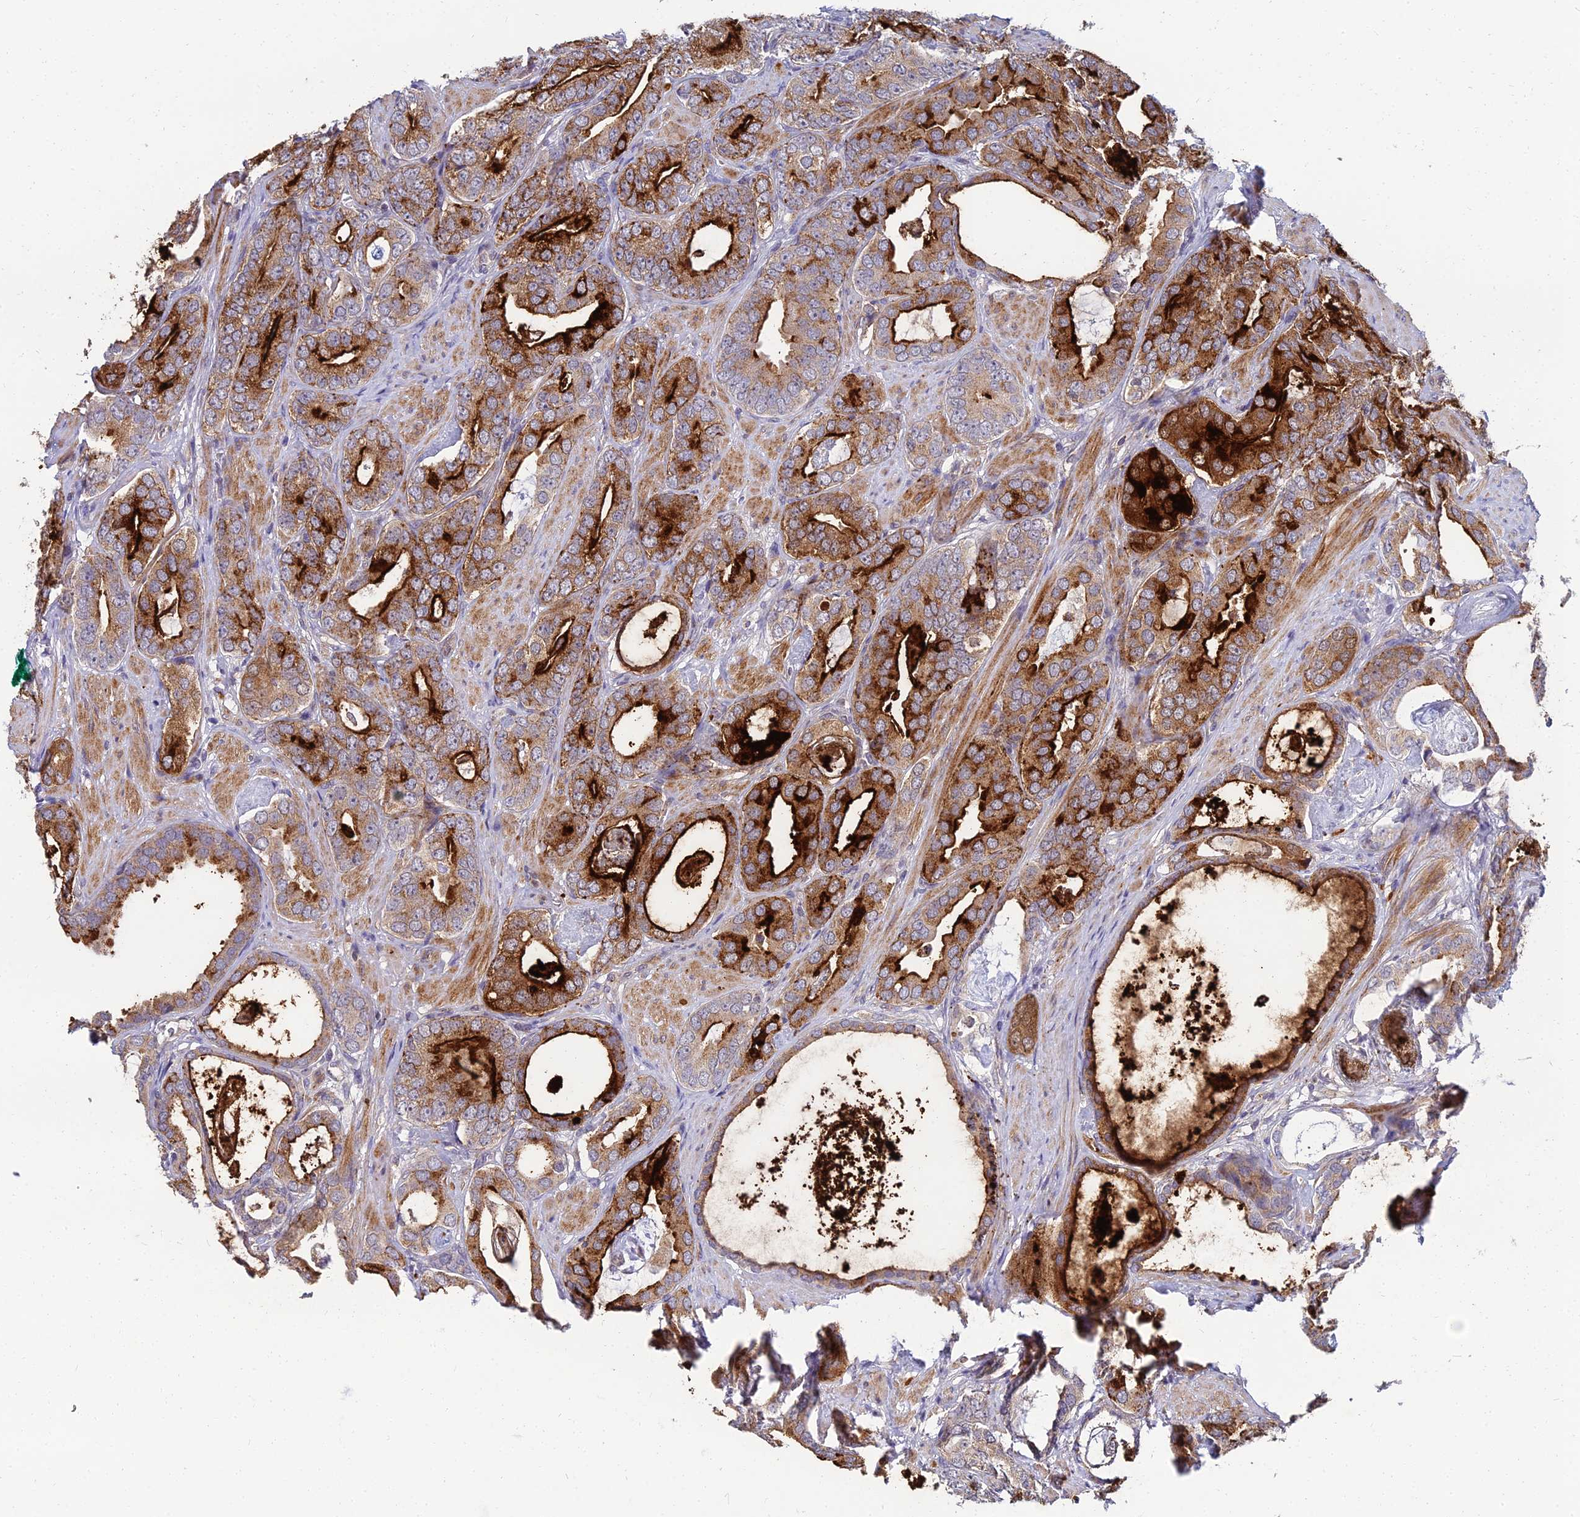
{"staining": {"intensity": "strong", "quantity": ">75%", "location": "cytoplasmic/membranous"}, "tissue": "prostate cancer", "cell_type": "Tumor cells", "image_type": "cancer", "snomed": [{"axis": "morphology", "description": "Adenocarcinoma, Low grade"}, {"axis": "topography", "description": "Prostate"}], "caption": "High-power microscopy captured an immunohistochemistry histopathology image of adenocarcinoma (low-grade) (prostate), revealing strong cytoplasmic/membranous expression in approximately >75% of tumor cells.", "gene": "NPY", "patient": {"sex": "male", "age": 71}}